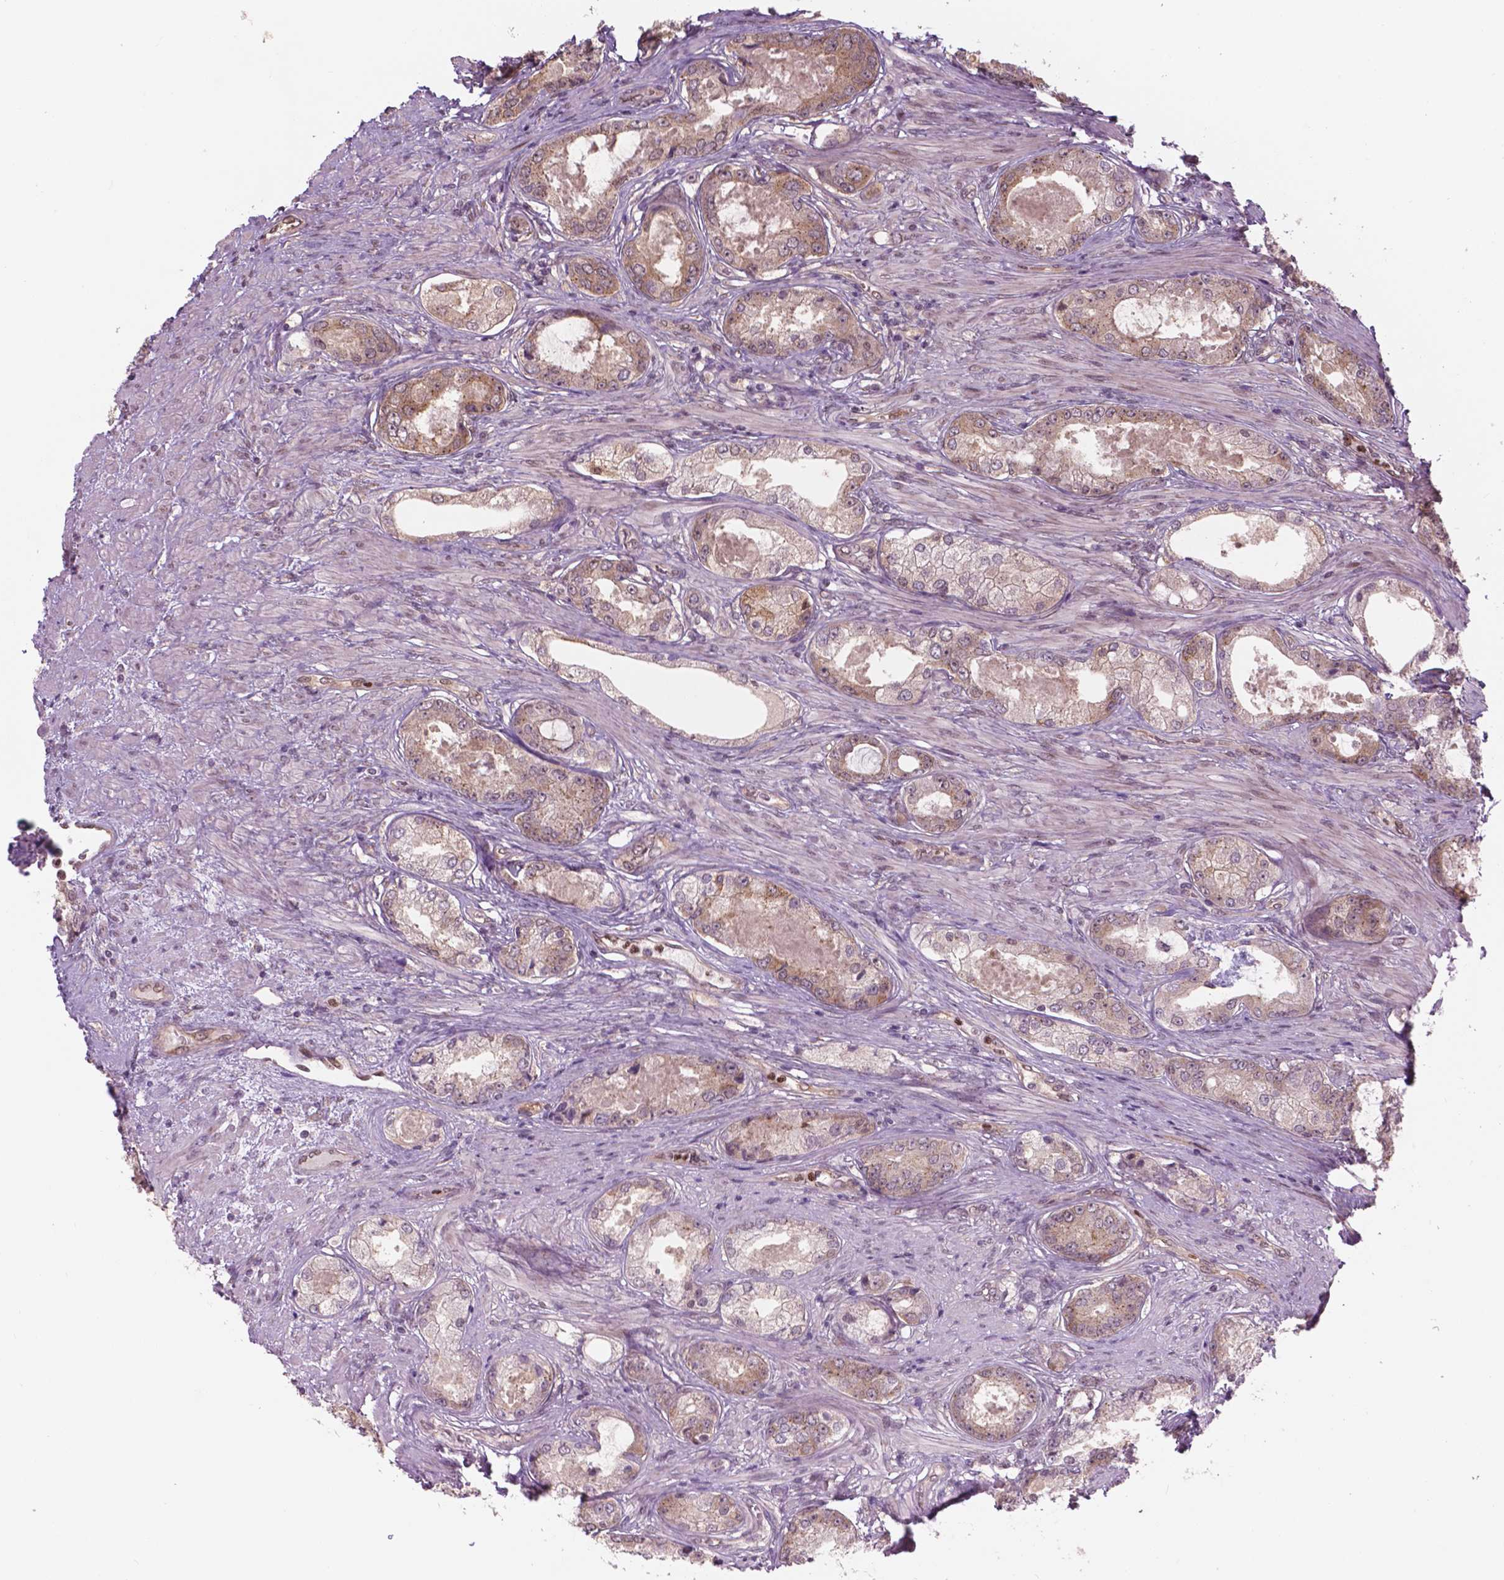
{"staining": {"intensity": "moderate", "quantity": "<25%", "location": "cytoplasmic/membranous"}, "tissue": "prostate cancer", "cell_type": "Tumor cells", "image_type": "cancer", "snomed": [{"axis": "morphology", "description": "Adenocarcinoma, Low grade"}, {"axis": "topography", "description": "Prostate"}], "caption": "A photomicrograph showing moderate cytoplasmic/membranous positivity in approximately <25% of tumor cells in prostate adenocarcinoma (low-grade), as visualized by brown immunohistochemical staining.", "gene": "NFAT5", "patient": {"sex": "male", "age": 68}}